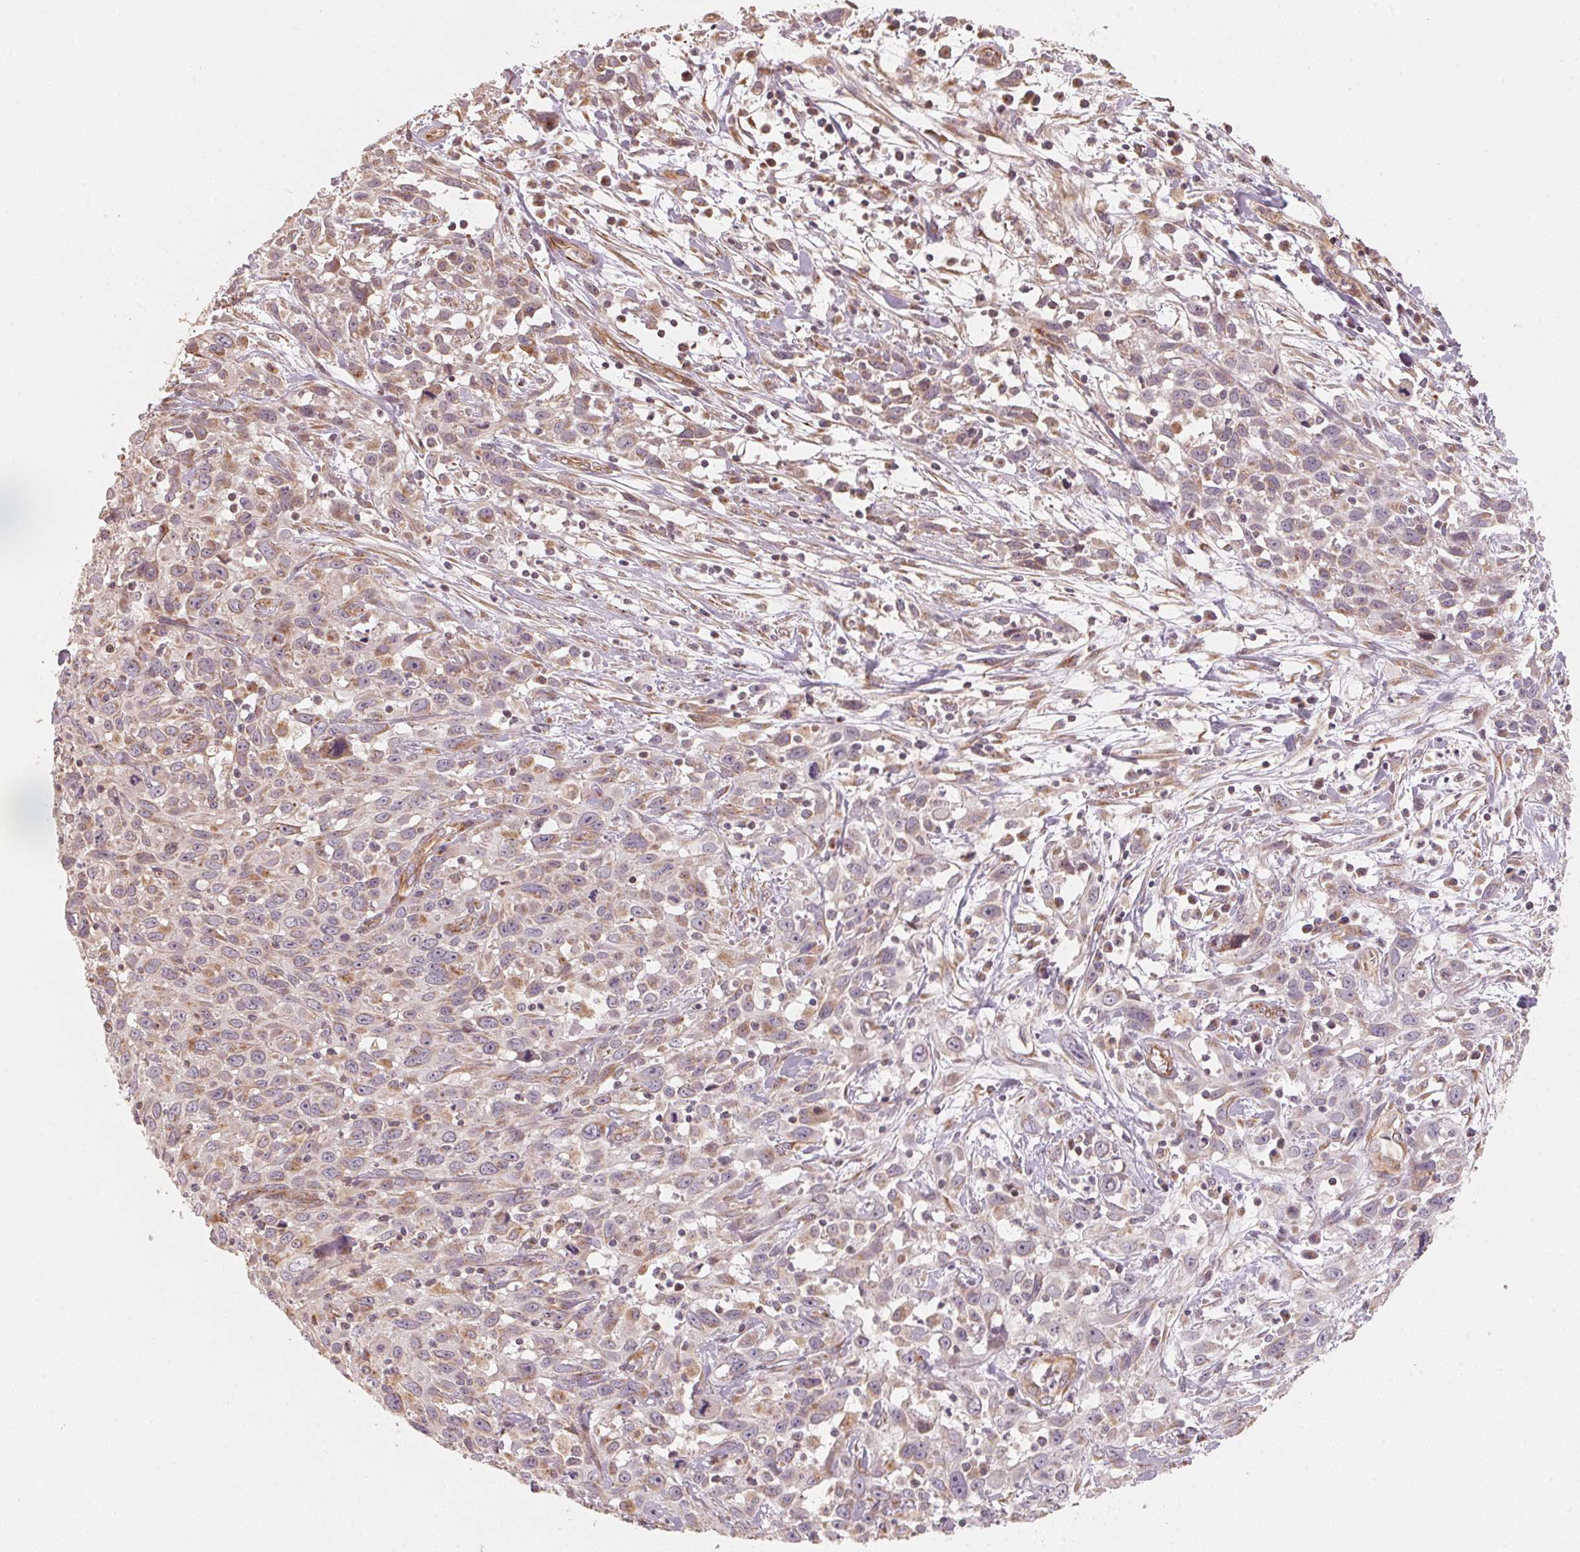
{"staining": {"intensity": "weak", "quantity": "<25%", "location": "cytoplasmic/membranous"}, "tissue": "cervical cancer", "cell_type": "Tumor cells", "image_type": "cancer", "snomed": [{"axis": "morphology", "description": "Squamous cell carcinoma, NOS"}, {"axis": "topography", "description": "Cervix"}], "caption": "Immunohistochemistry micrograph of cervical squamous cell carcinoma stained for a protein (brown), which shows no staining in tumor cells.", "gene": "TSPAN12", "patient": {"sex": "female", "age": 38}}